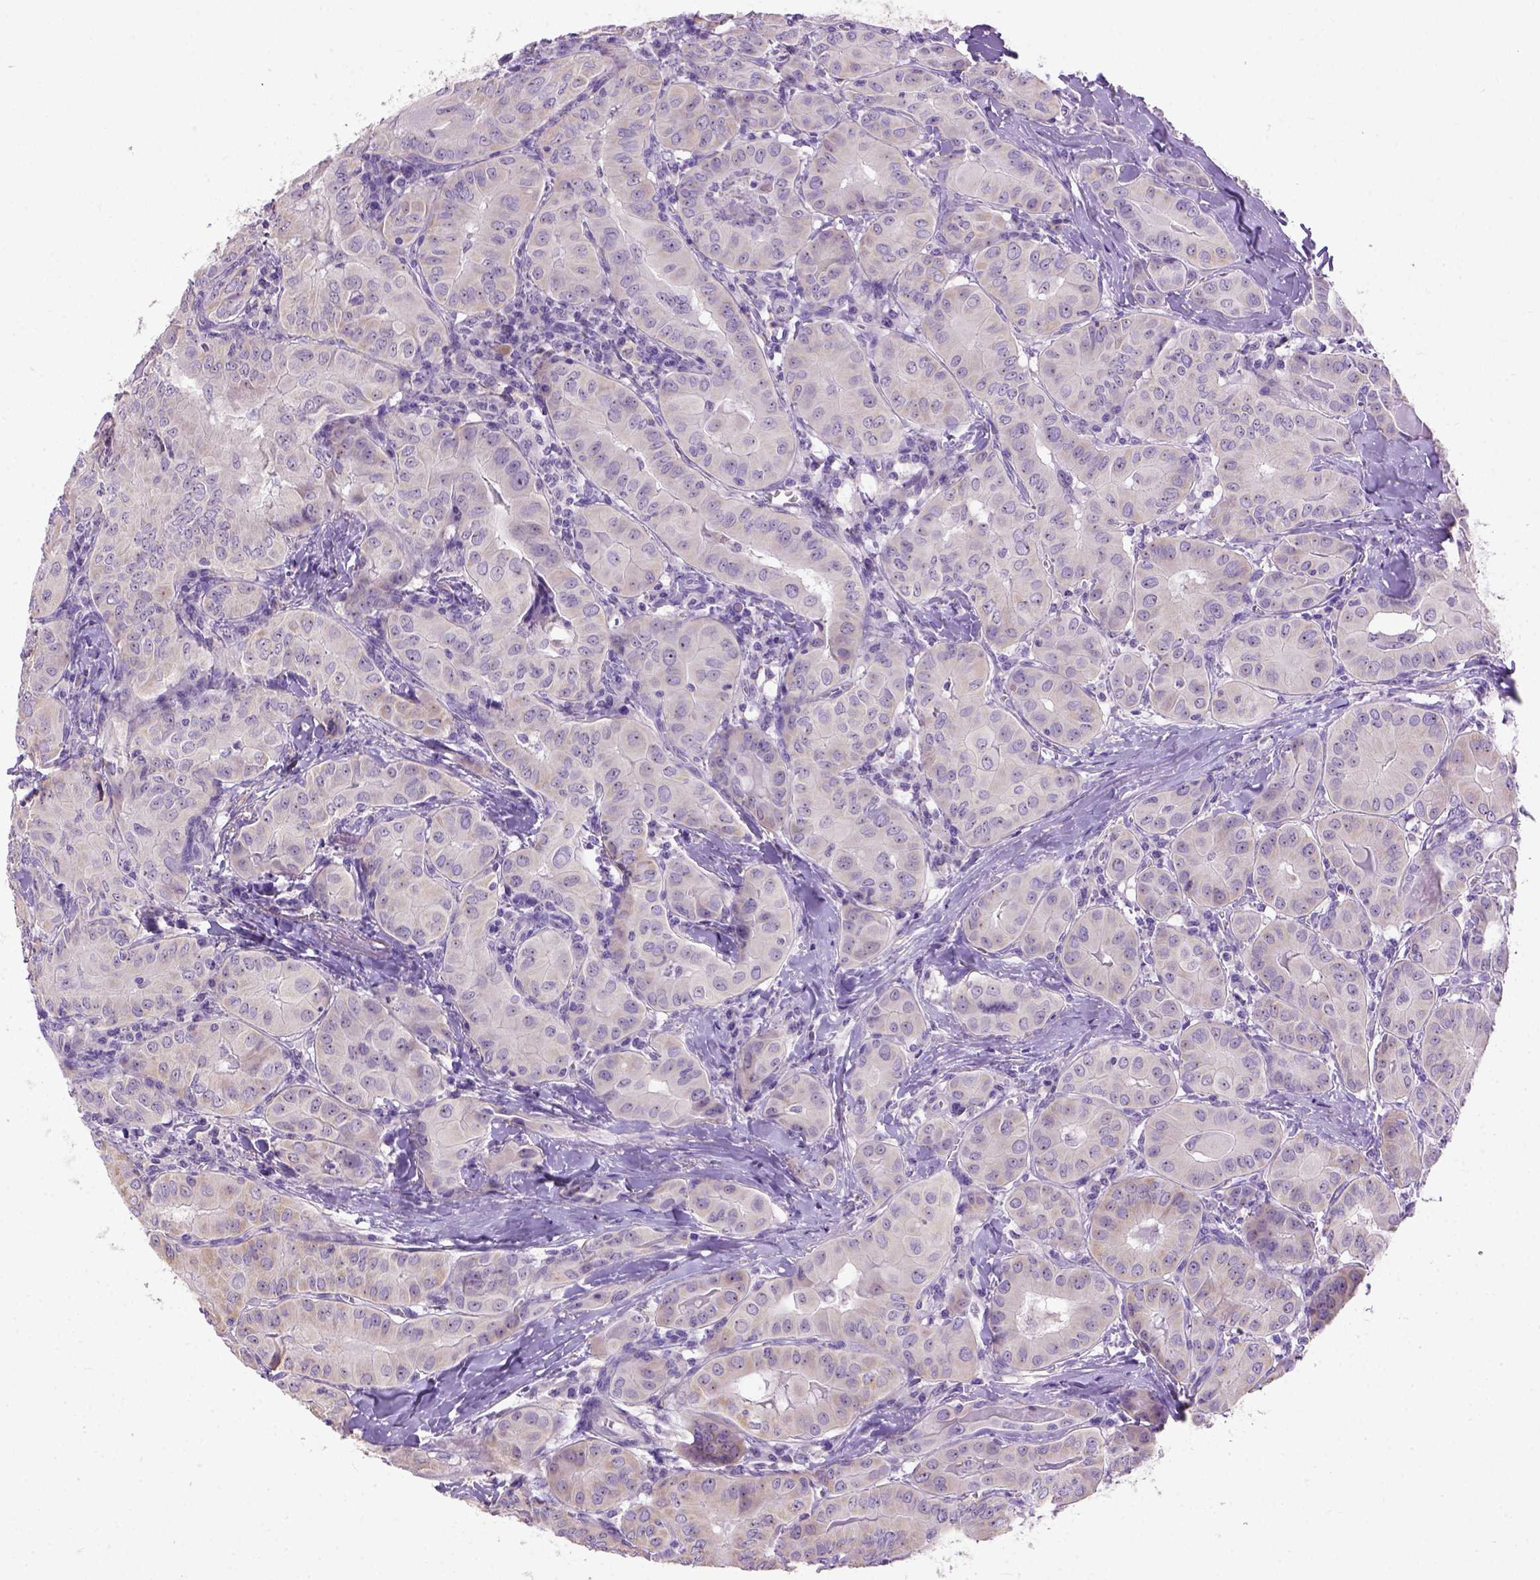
{"staining": {"intensity": "negative", "quantity": "none", "location": "none"}, "tissue": "thyroid cancer", "cell_type": "Tumor cells", "image_type": "cancer", "snomed": [{"axis": "morphology", "description": "Papillary adenocarcinoma, NOS"}, {"axis": "topography", "description": "Thyroid gland"}], "caption": "This histopathology image is of thyroid cancer stained with immunohistochemistry (IHC) to label a protein in brown with the nuclei are counter-stained blue. There is no expression in tumor cells.", "gene": "UTP4", "patient": {"sex": "female", "age": 37}}